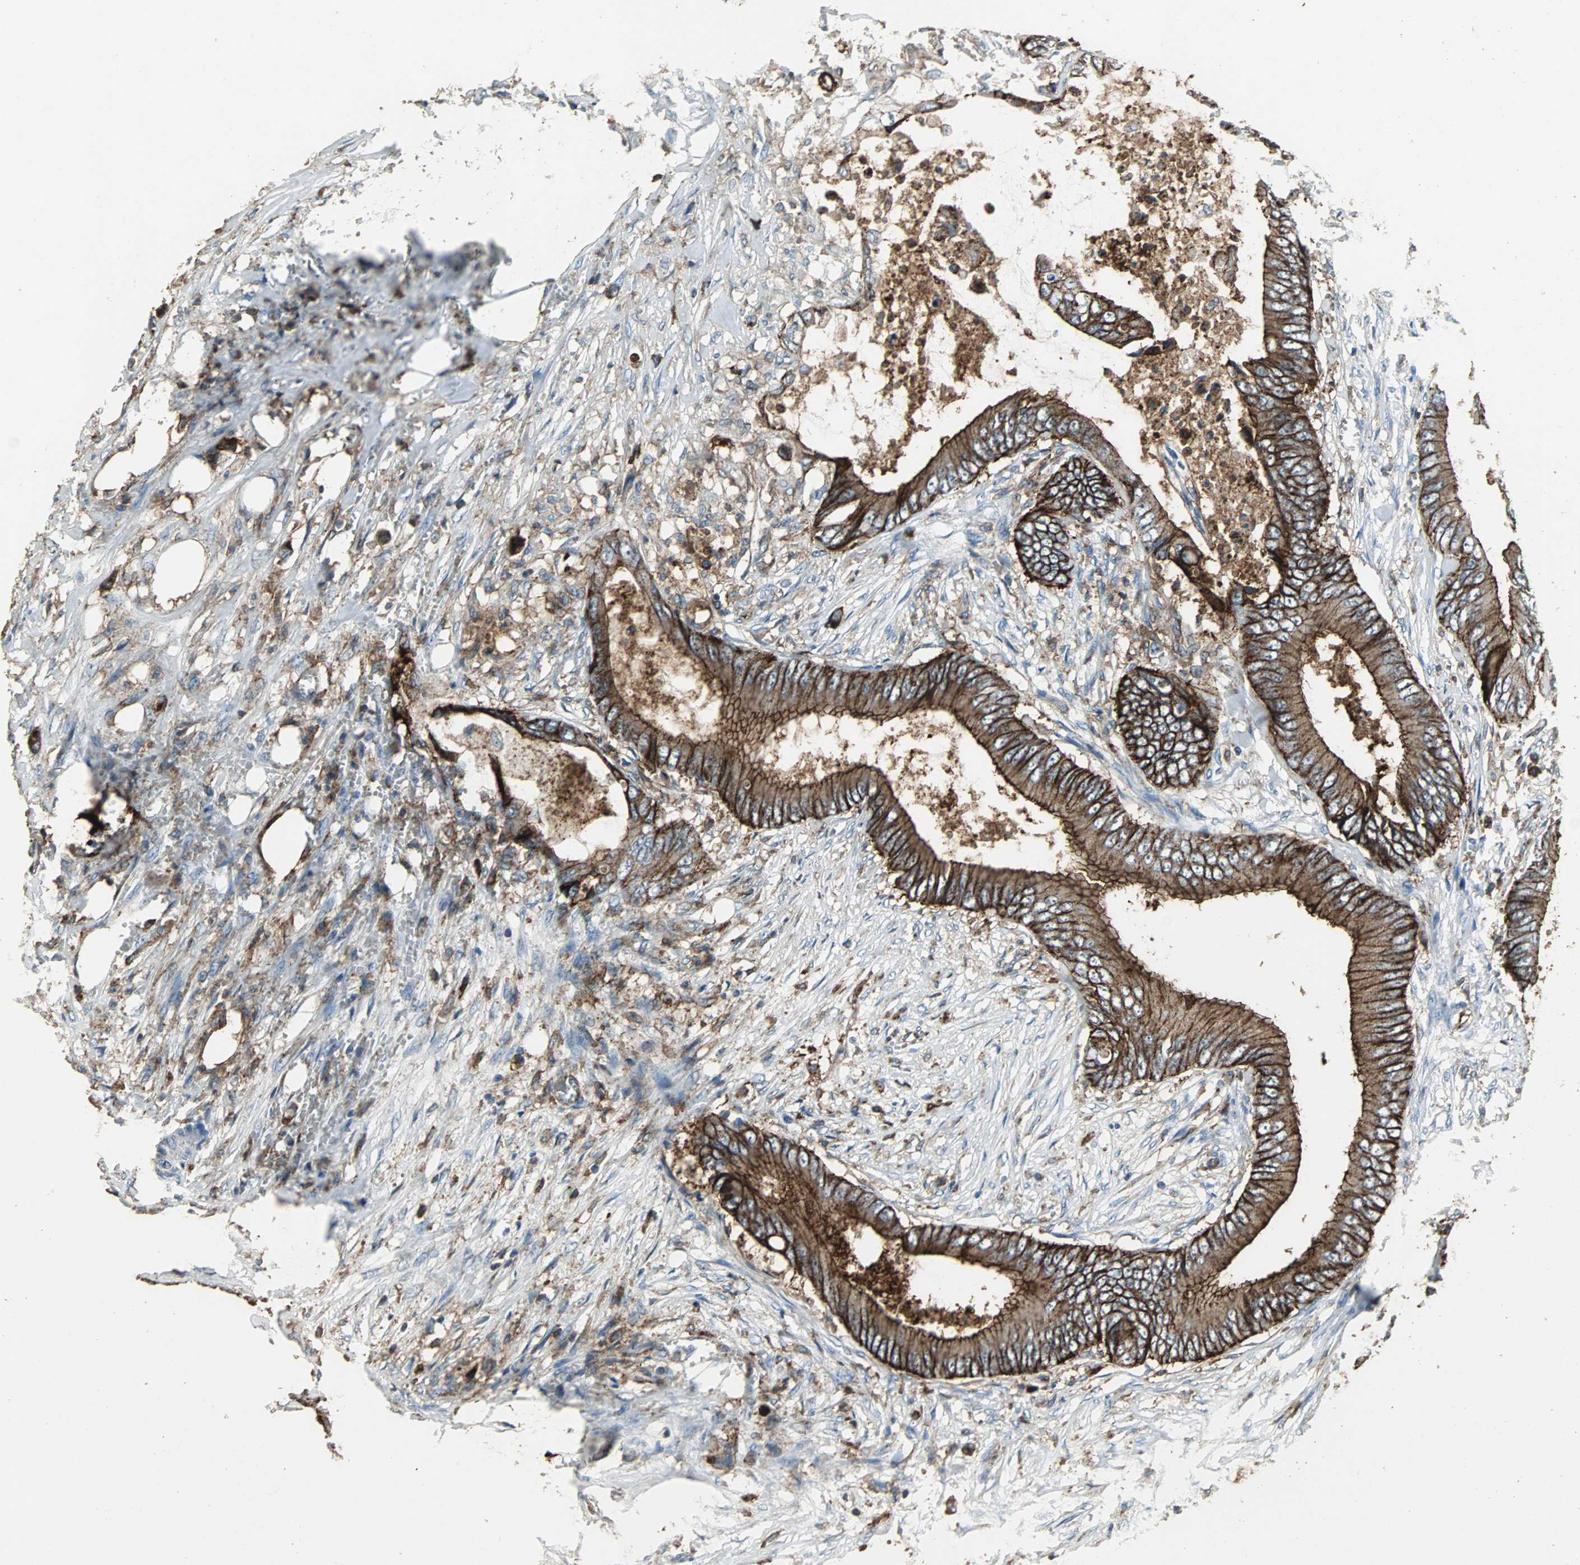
{"staining": {"intensity": "moderate", "quantity": ">75%", "location": "cytoplasmic/membranous"}, "tissue": "colorectal cancer", "cell_type": "Tumor cells", "image_type": "cancer", "snomed": [{"axis": "morphology", "description": "Normal tissue, NOS"}, {"axis": "morphology", "description": "Adenocarcinoma, NOS"}, {"axis": "topography", "description": "Rectum"}, {"axis": "topography", "description": "Peripheral nerve tissue"}], "caption": "This is an image of immunohistochemistry (IHC) staining of colorectal cancer, which shows moderate positivity in the cytoplasmic/membranous of tumor cells.", "gene": "F11R", "patient": {"sex": "female", "age": 77}}